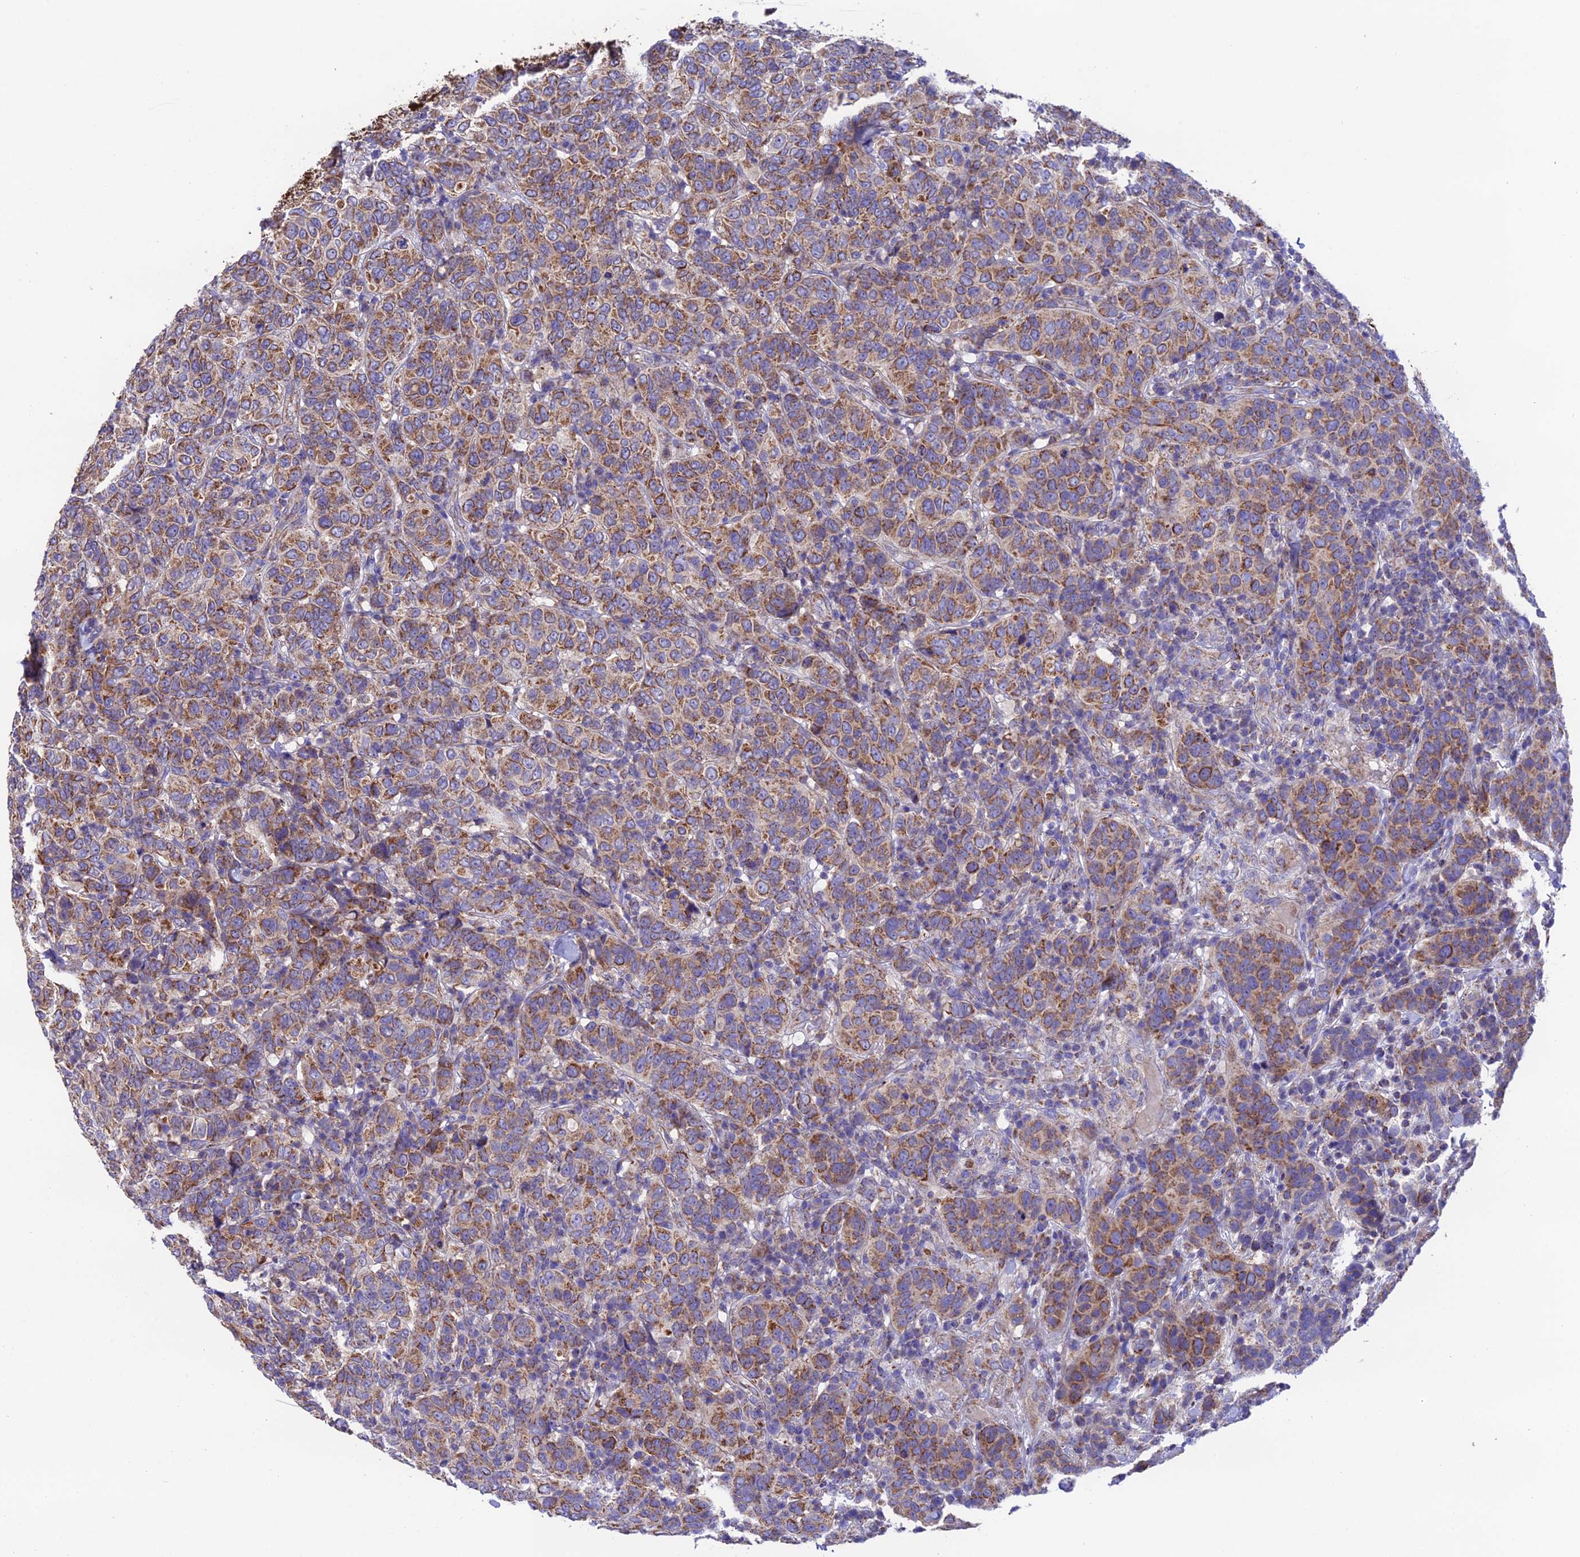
{"staining": {"intensity": "moderate", "quantity": ">75%", "location": "cytoplasmic/membranous"}, "tissue": "breast cancer", "cell_type": "Tumor cells", "image_type": "cancer", "snomed": [{"axis": "morphology", "description": "Duct carcinoma"}, {"axis": "topography", "description": "Breast"}], "caption": "A high-resolution histopathology image shows immunohistochemistry staining of breast cancer (intraductal carcinoma), which reveals moderate cytoplasmic/membranous expression in approximately >75% of tumor cells.", "gene": "HSDL2", "patient": {"sex": "female", "age": 55}}